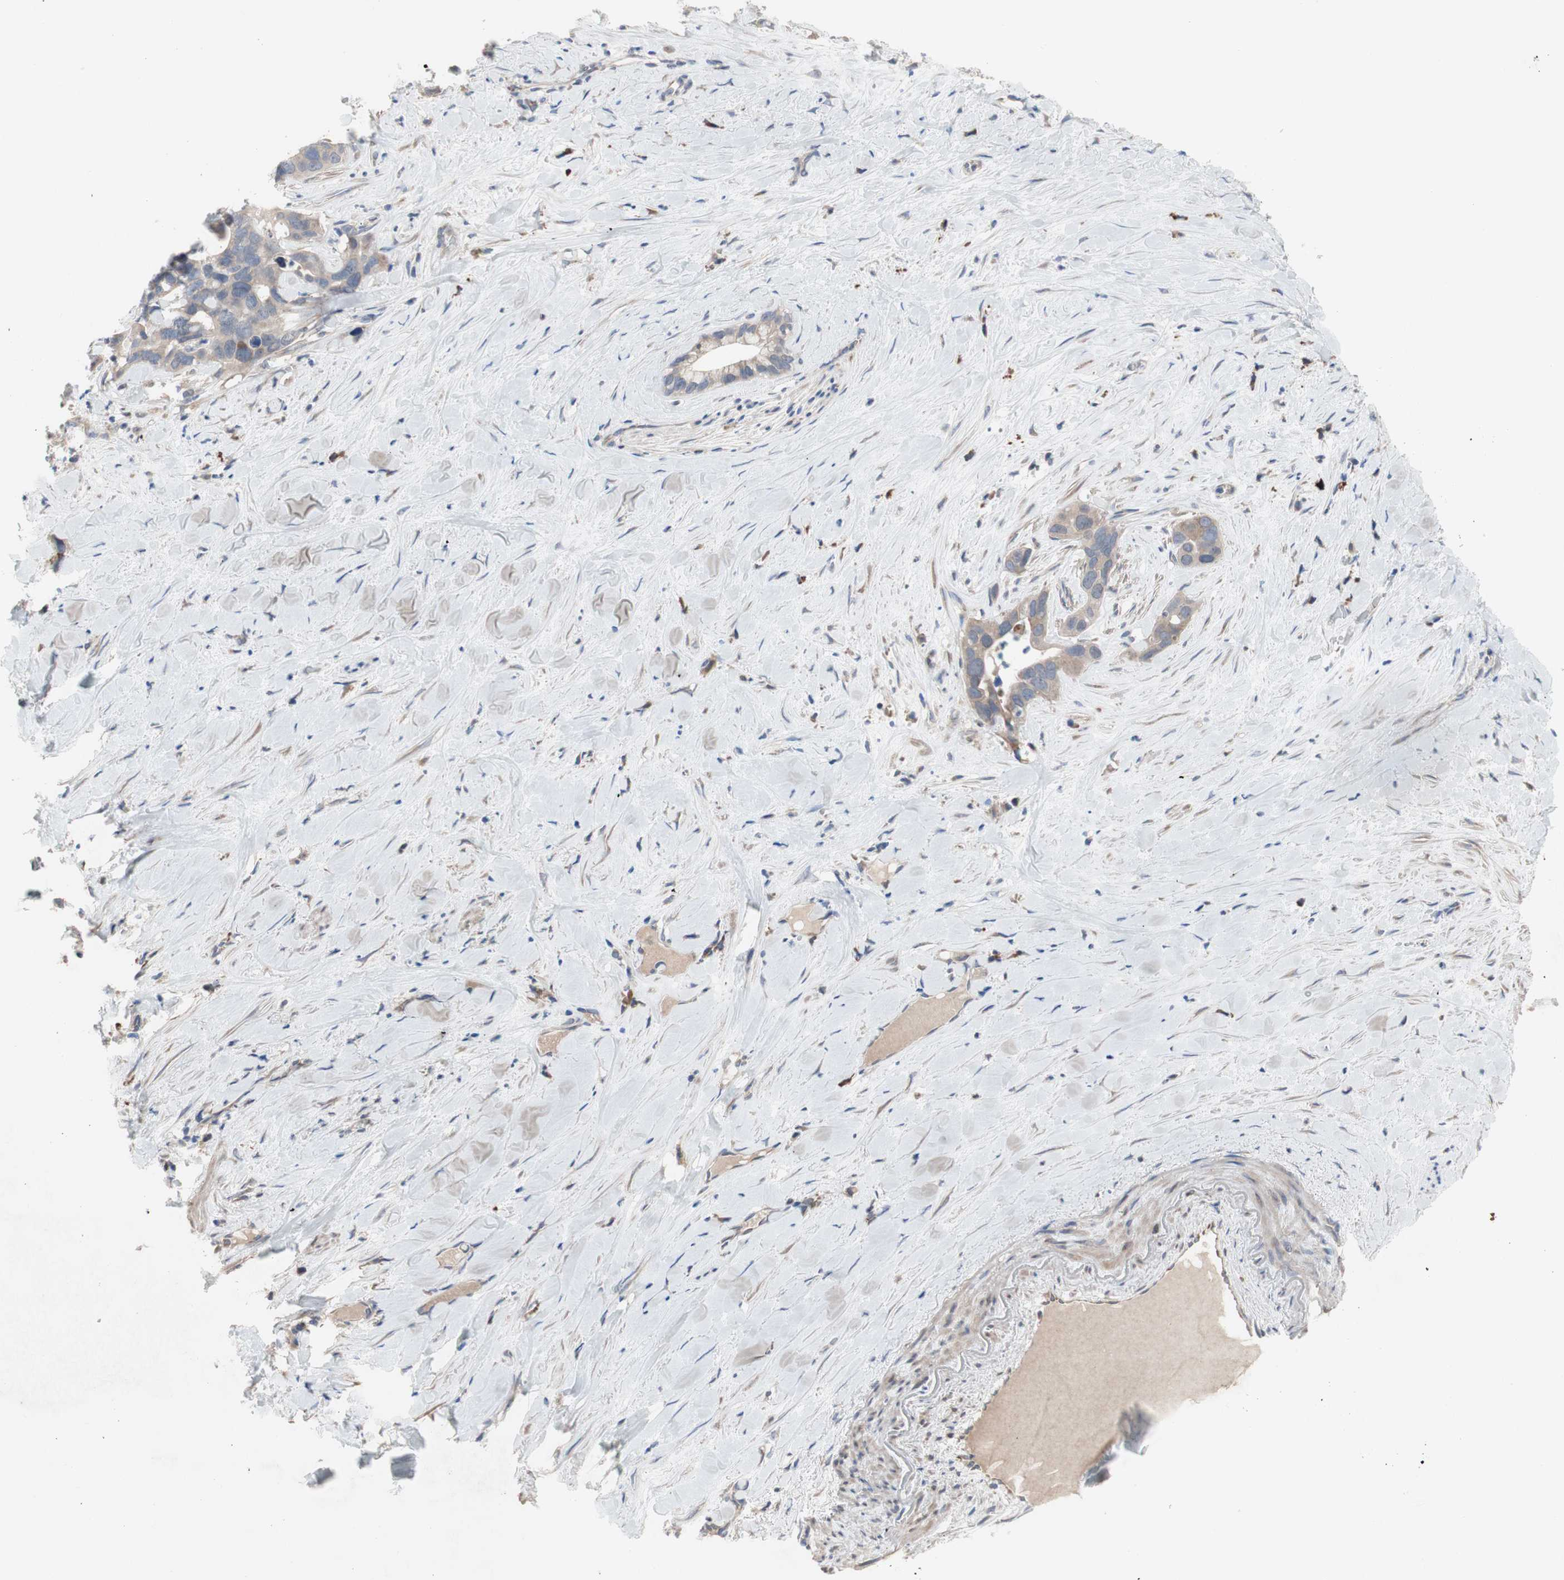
{"staining": {"intensity": "weak", "quantity": ">75%", "location": "cytoplasmic/membranous"}, "tissue": "liver cancer", "cell_type": "Tumor cells", "image_type": "cancer", "snomed": [{"axis": "morphology", "description": "Cholangiocarcinoma"}, {"axis": "topography", "description": "Liver"}], "caption": "High-magnification brightfield microscopy of liver cholangiocarcinoma stained with DAB (brown) and counterstained with hematoxylin (blue). tumor cells exhibit weak cytoplasmic/membranous expression is identified in about>75% of cells.", "gene": "TTC14", "patient": {"sex": "female", "age": 65}}